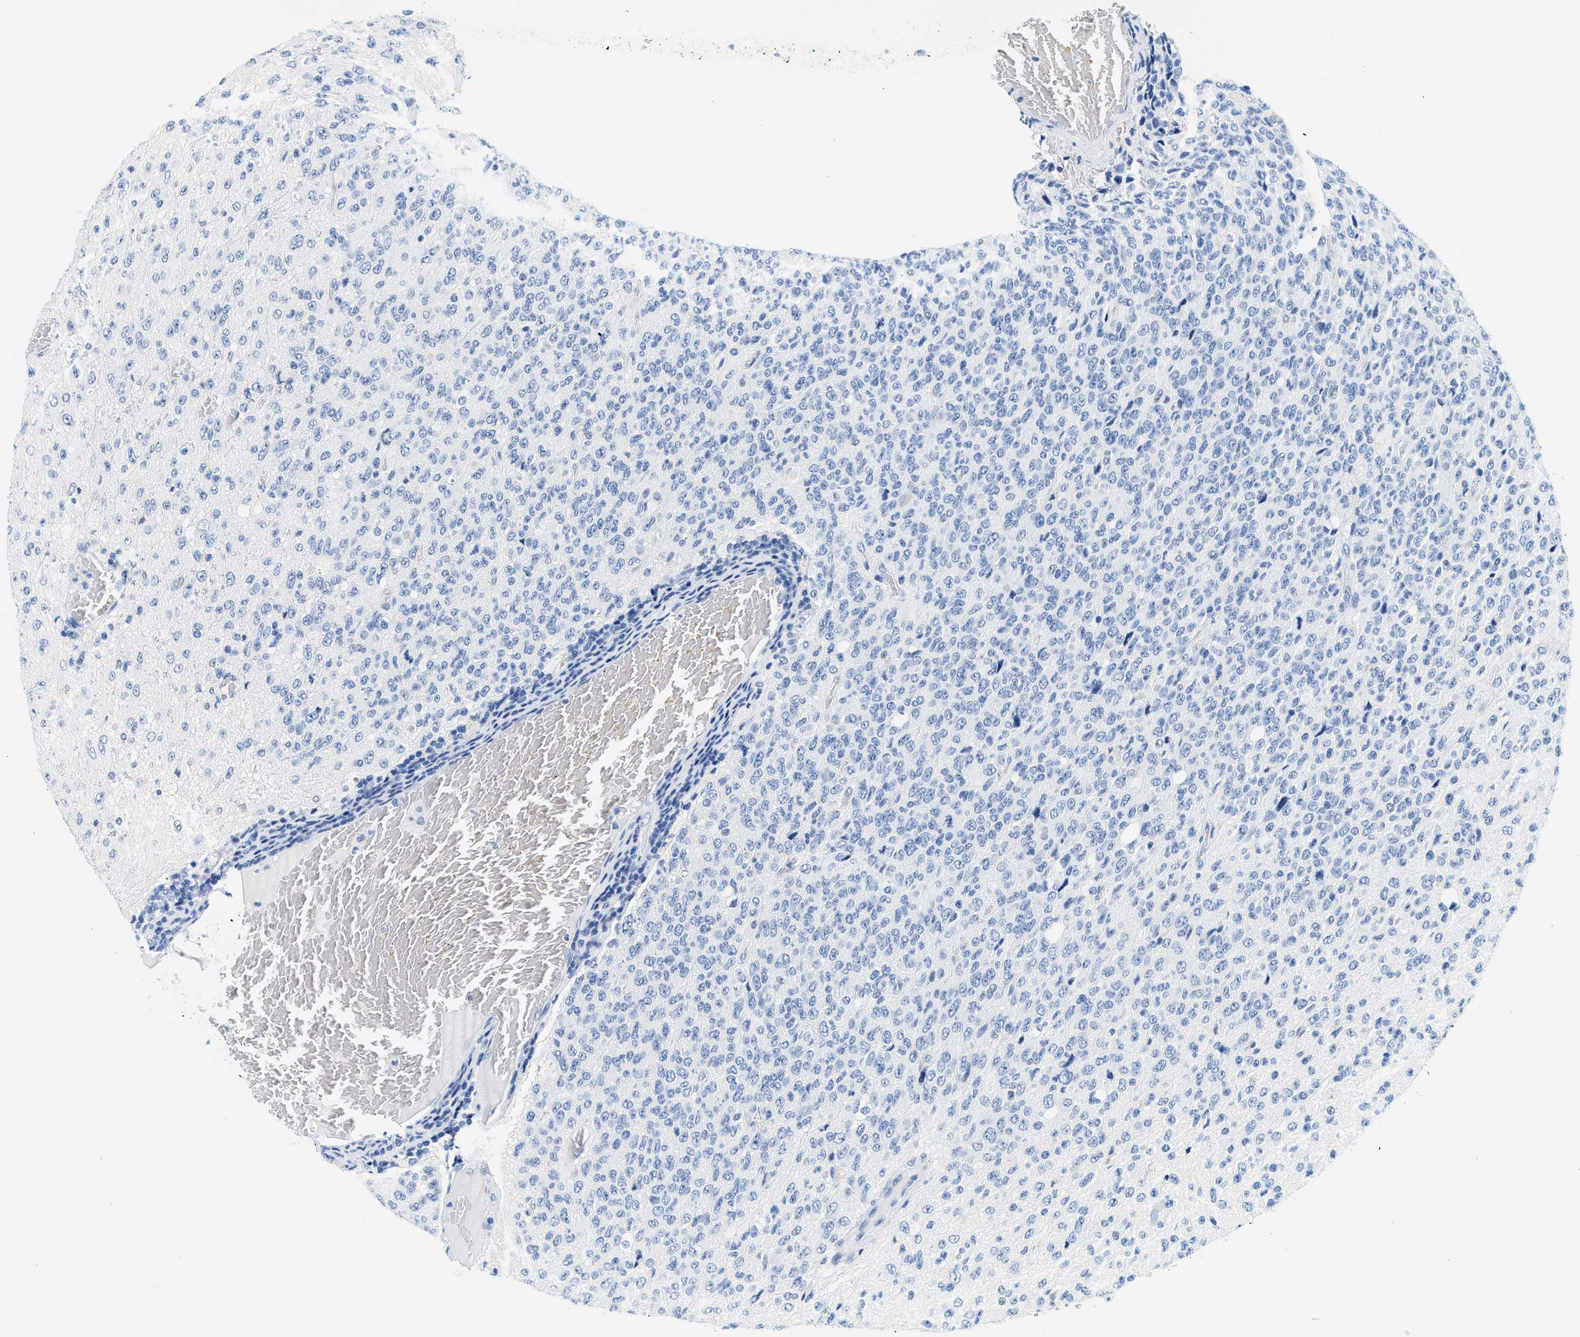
{"staining": {"intensity": "negative", "quantity": "none", "location": "none"}, "tissue": "glioma", "cell_type": "Tumor cells", "image_type": "cancer", "snomed": [{"axis": "morphology", "description": "Glioma, malignant, High grade"}, {"axis": "topography", "description": "pancreas cauda"}], "caption": "Human high-grade glioma (malignant) stained for a protein using immunohistochemistry (IHC) exhibits no staining in tumor cells.", "gene": "GSN", "patient": {"sex": "male", "age": 60}}